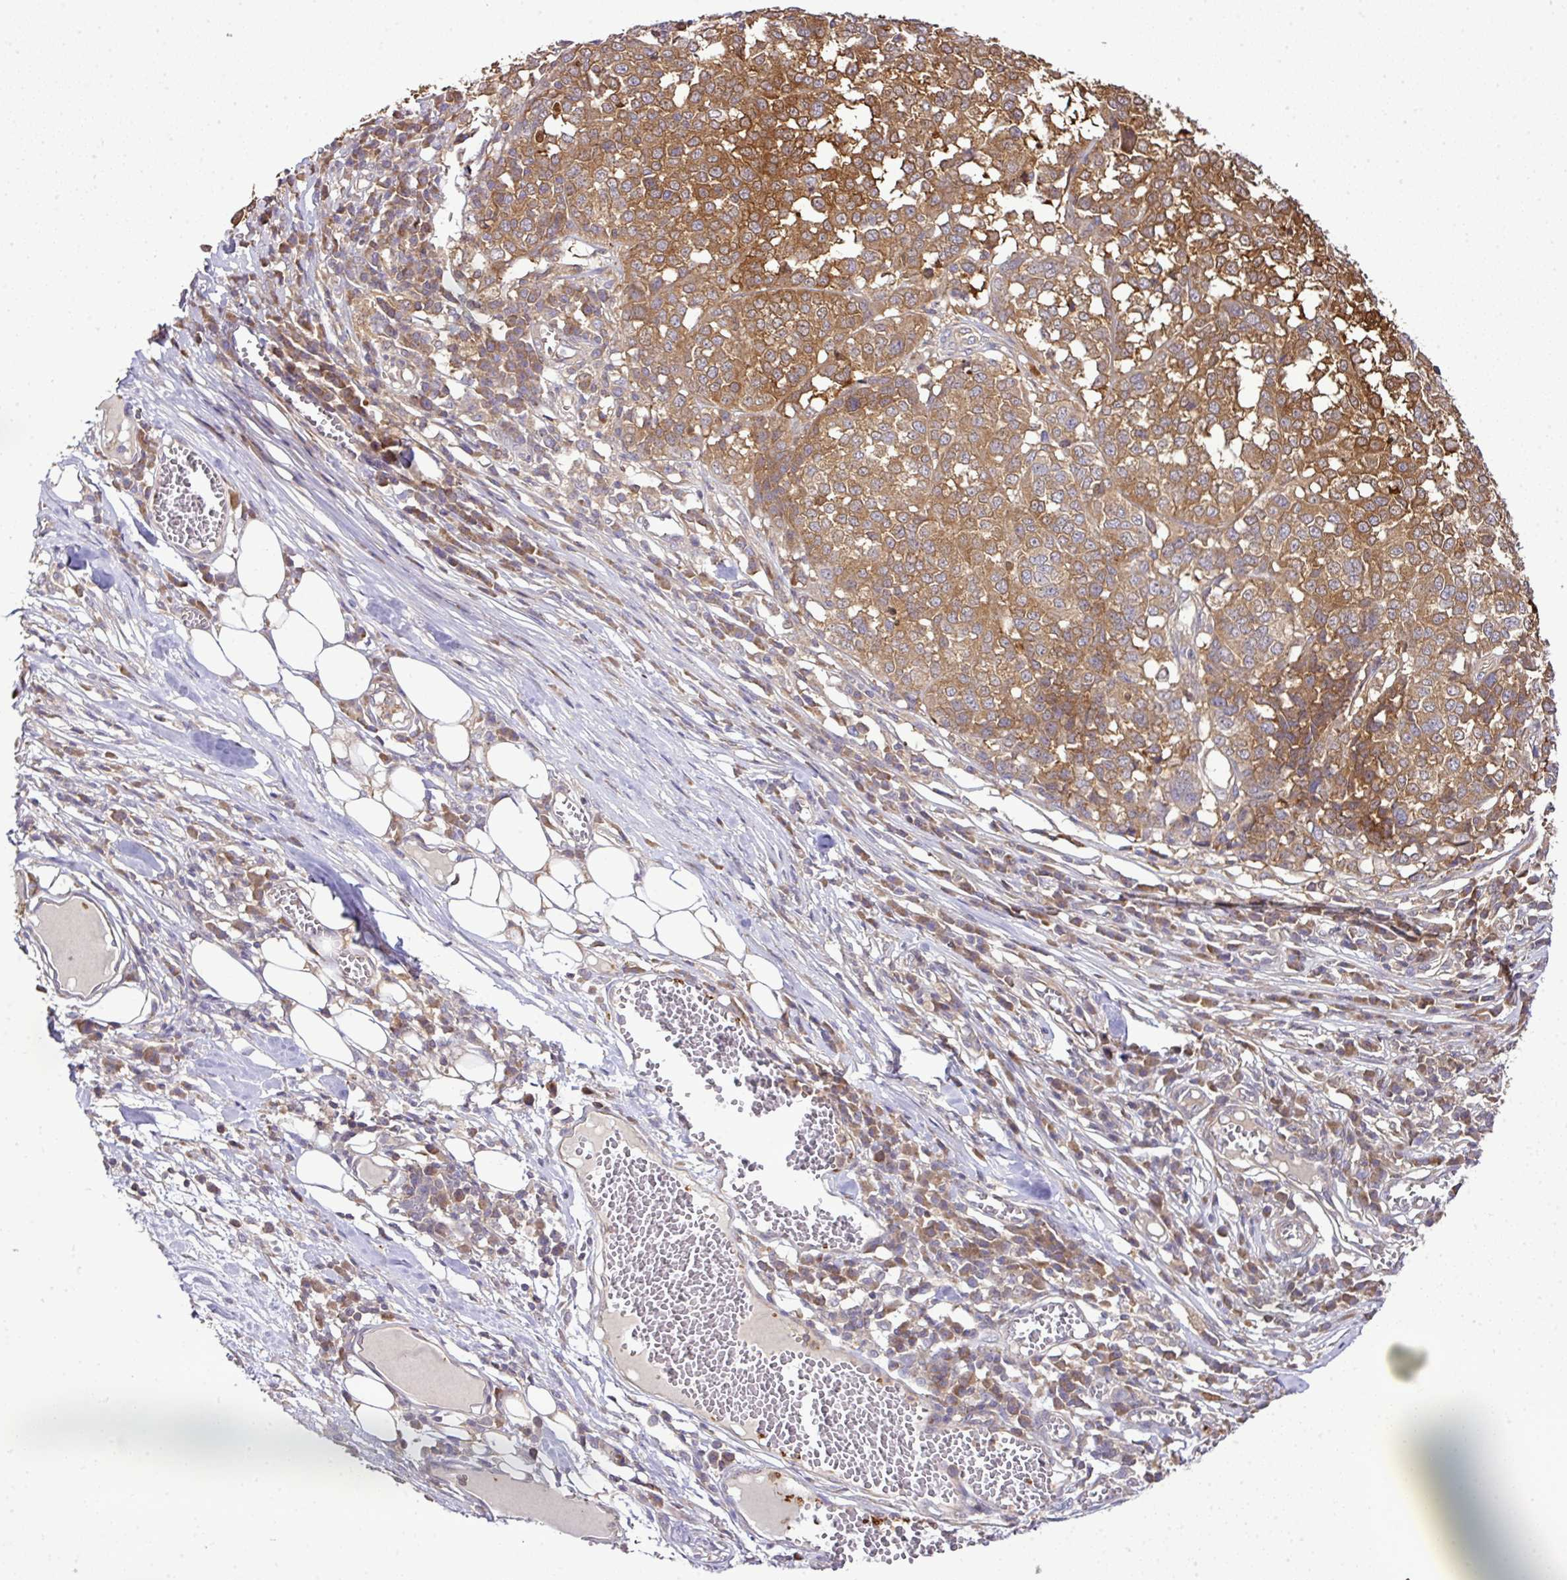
{"staining": {"intensity": "moderate", "quantity": ">75%", "location": "cytoplasmic/membranous"}, "tissue": "melanoma", "cell_type": "Tumor cells", "image_type": "cancer", "snomed": [{"axis": "morphology", "description": "Malignant melanoma, Metastatic site"}, {"axis": "topography", "description": "Lymph node"}], "caption": "Immunohistochemical staining of malignant melanoma (metastatic site) exhibits moderate cytoplasmic/membranous protein positivity in about >75% of tumor cells.", "gene": "TMEM107", "patient": {"sex": "male", "age": 44}}